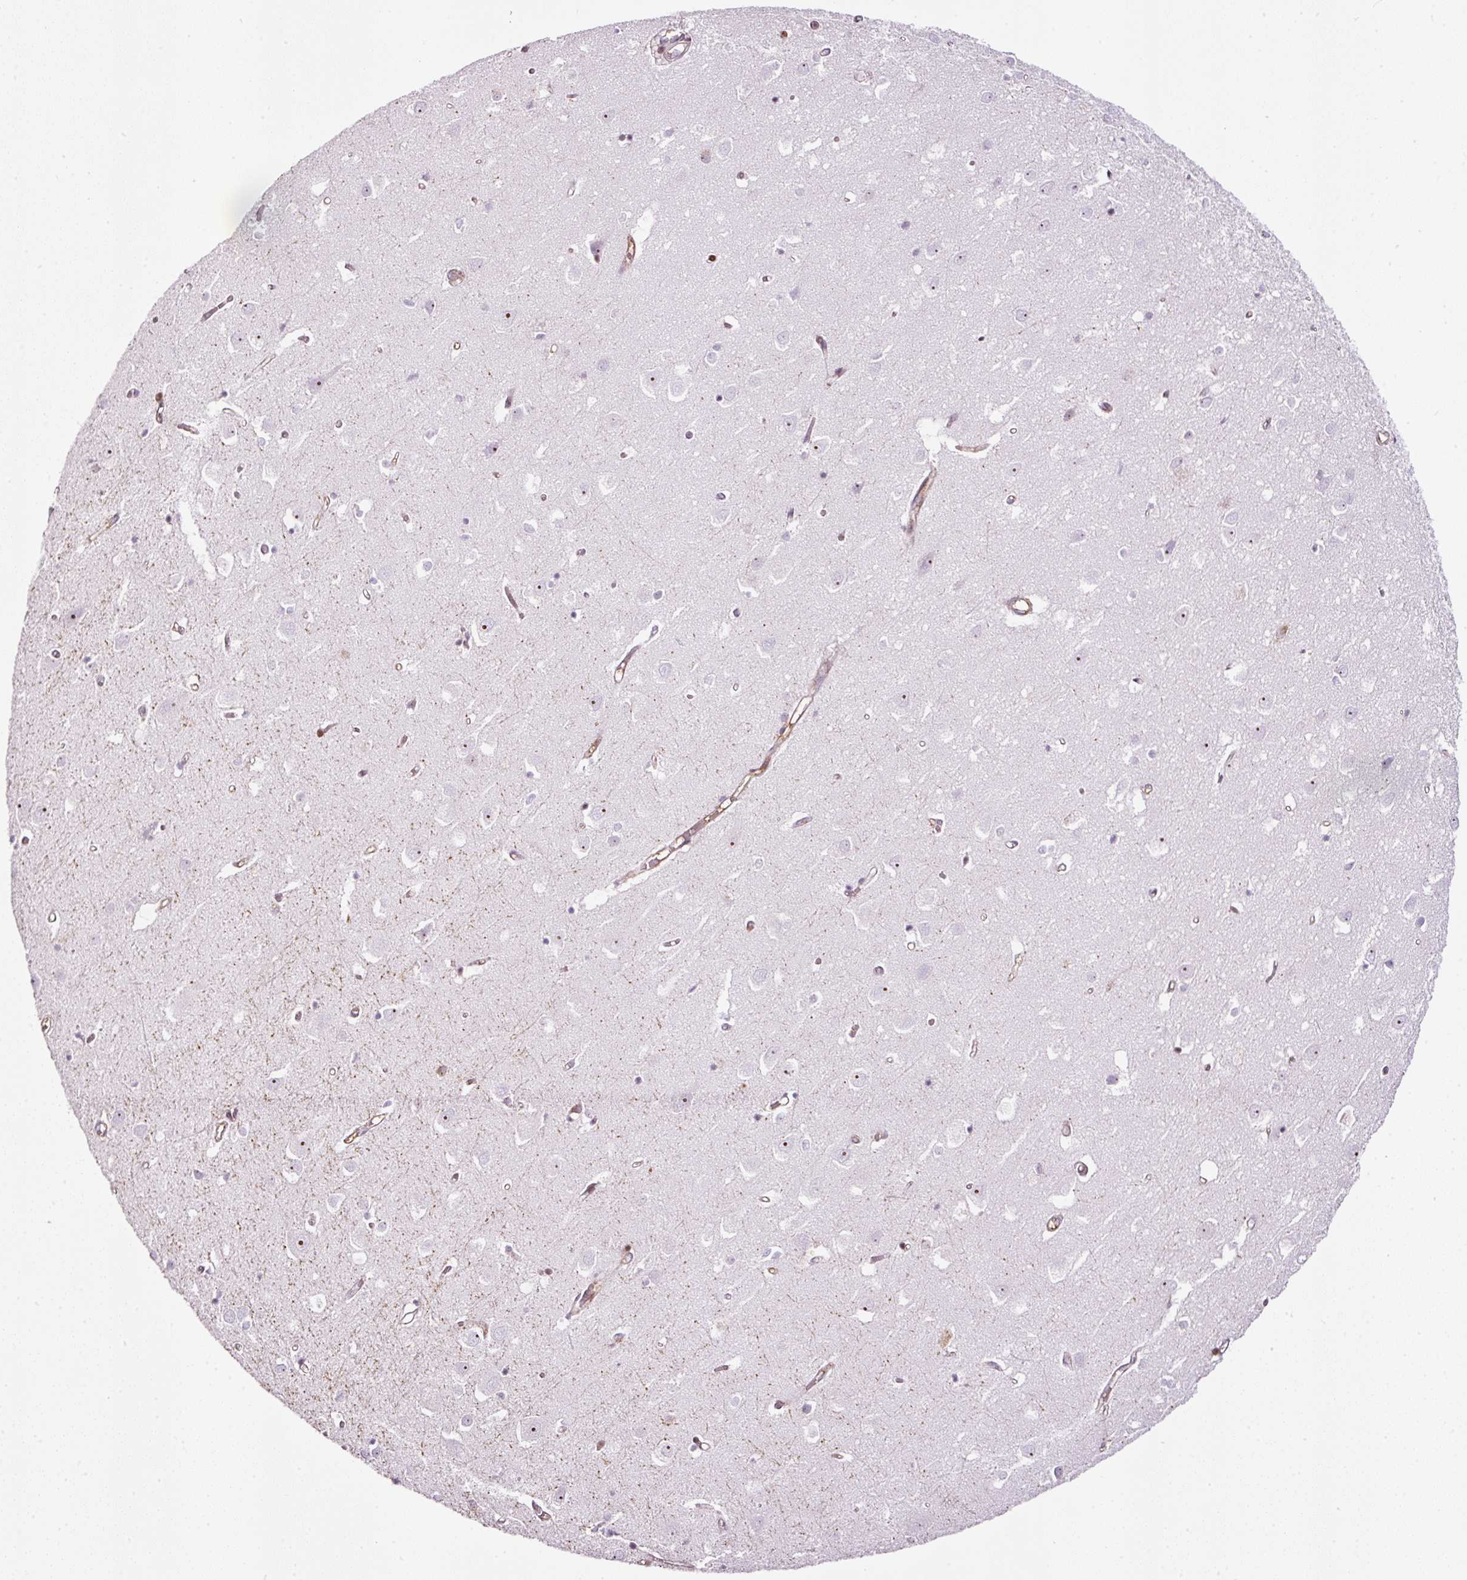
{"staining": {"intensity": "moderate", "quantity": "25%-75%", "location": "cytoplasmic/membranous"}, "tissue": "cerebral cortex", "cell_type": "Endothelial cells", "image_type": "normal", "snomed": [{"axis": "morphology", "description": "Normal tissue, NOS"}, {"axis": "topography", "description": "Cerebral cortex"}], "caption": "Immunohistochemical staining of benign cerebral cortex shows moderate cytoplasmic/membranous protein staining in about 25%-75% of endothelial cells.", "gene": "SCNM1", "patient": {"sex": "male", "age": 70}}